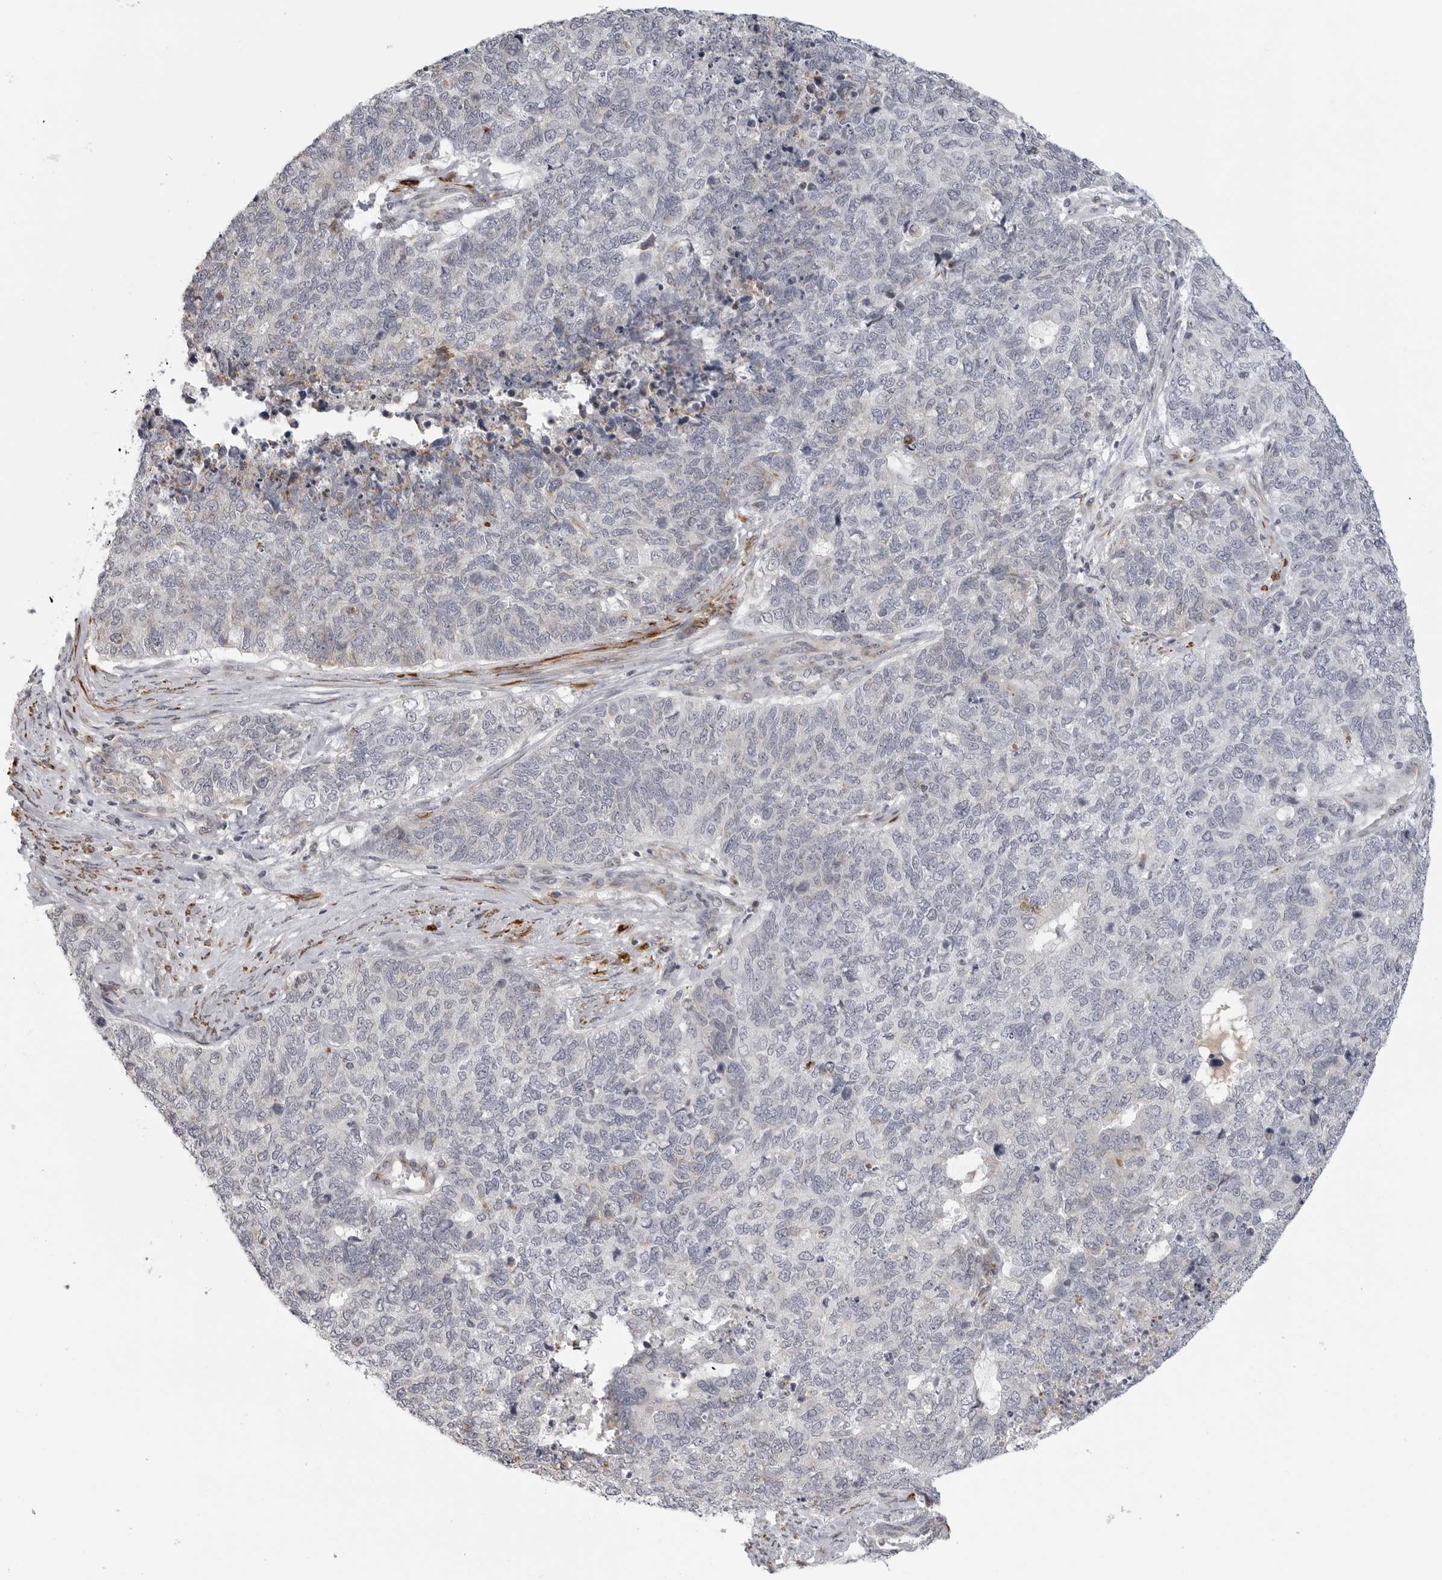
{"staining": {"intensity": "negative", "quantity": "none", "location": "none"}, "tissue": "cervical cancer", "cell_type": "Tumor cells", "image_type": "cancer", "snomed": [{"axis": "morphology", "description": "Squamous cell carcinoma, NOS"}, {"axis": "topography", "description": "Cervix"}], "caption": "A photomicrograph of human cervical cancer is negative for staining in tumor cells.", "gene": "MAP7D1", "patient": {"sex": "female", "age": 63}}